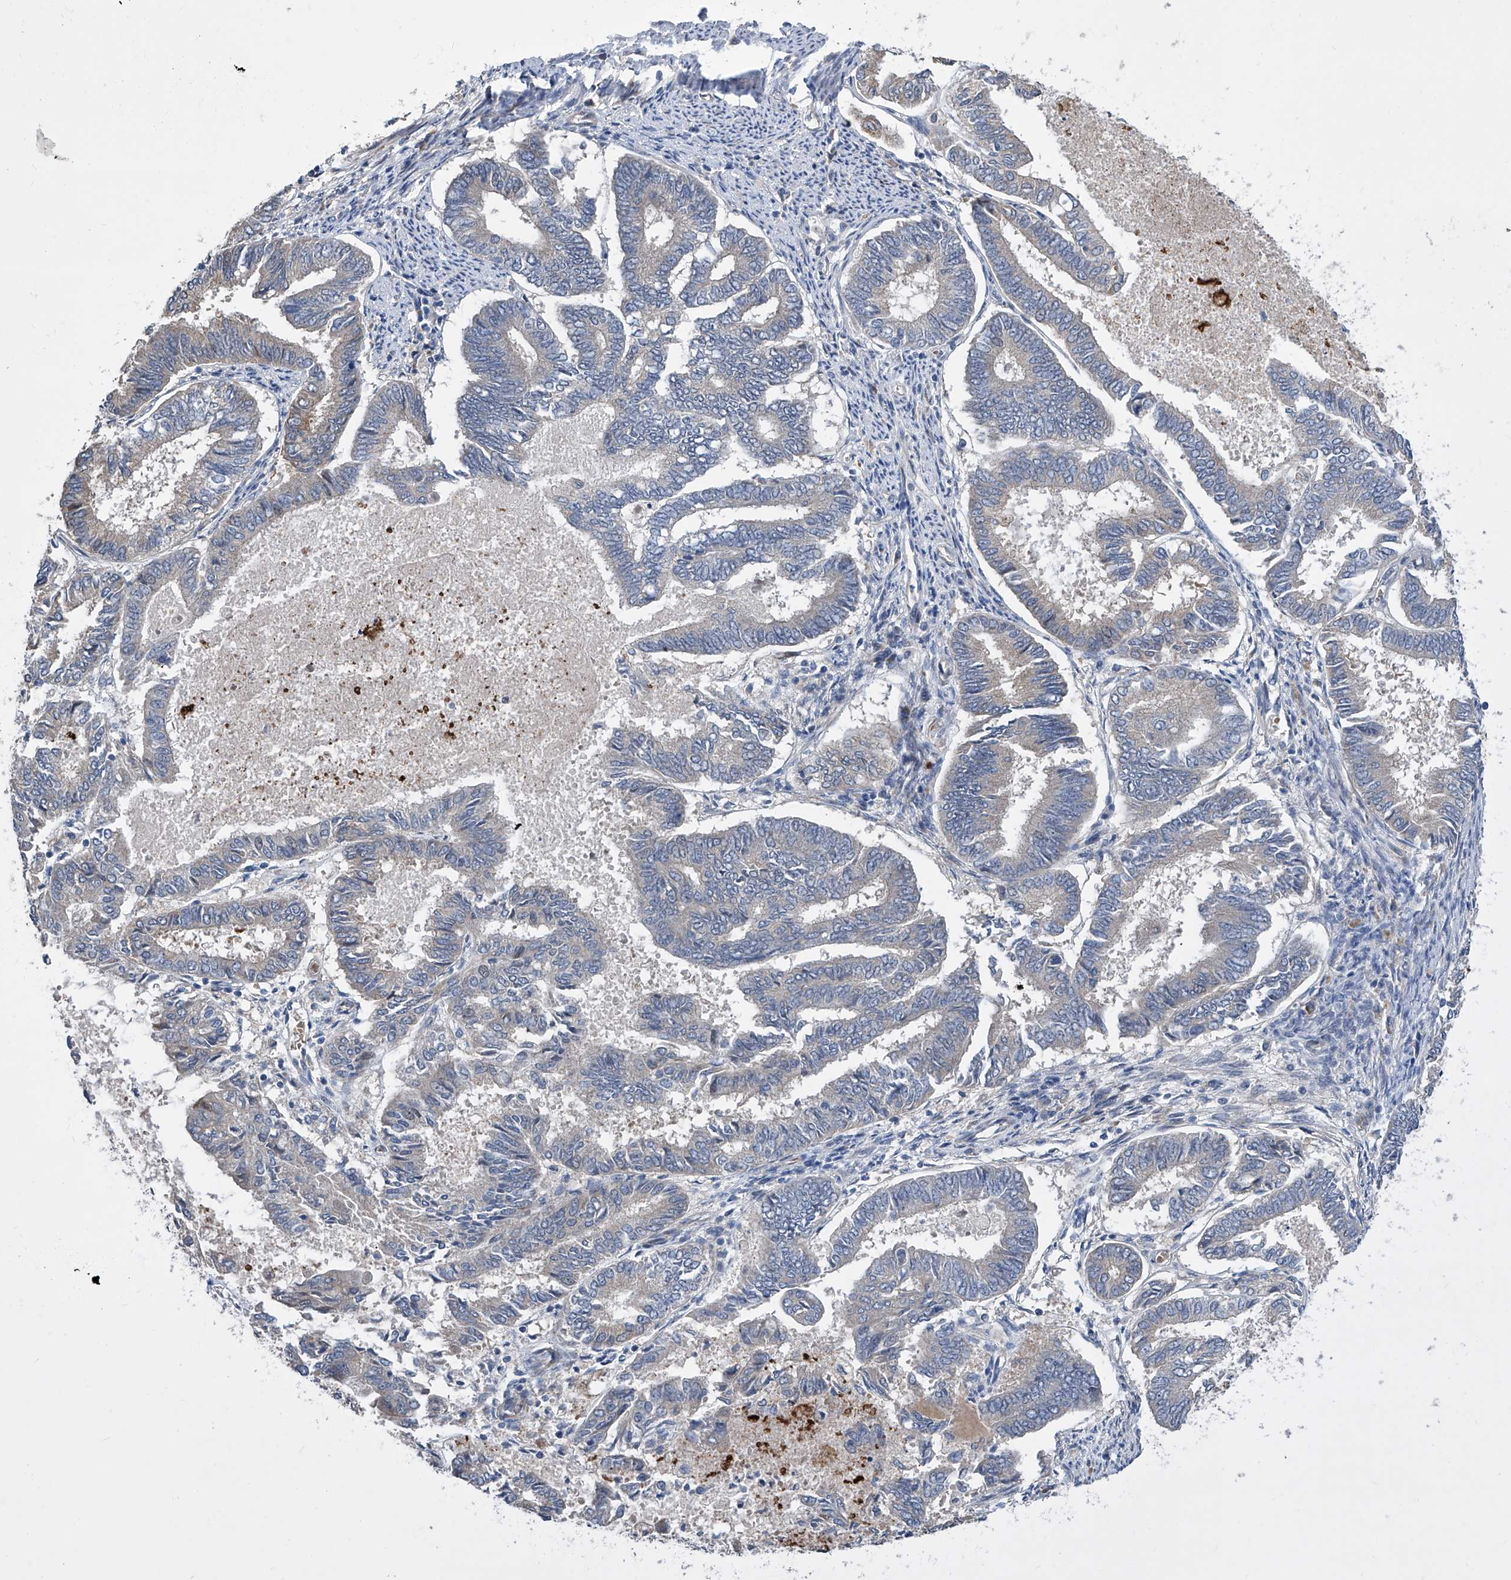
{"staining": {"intensity": "negative", "quantity": "none", "location": "none"}, "tissue": "endometrial cancer", "cell_type": "Tumor cells", "image_type": "cancer", "snomed": [{"axis": "morphology", "description": "Adenocarcinoma, NOS"}, {"axis": "topography", "description": "Endometrium"}], "caption": "Immunohistochemistry (IHC) photomicrograph of adenocarcinoma (endometrial) stained for a protein (brown), which reveals no expression in tumor cells.", "gene": "USF3", "patient": {"sex": "female", "age": 86}}